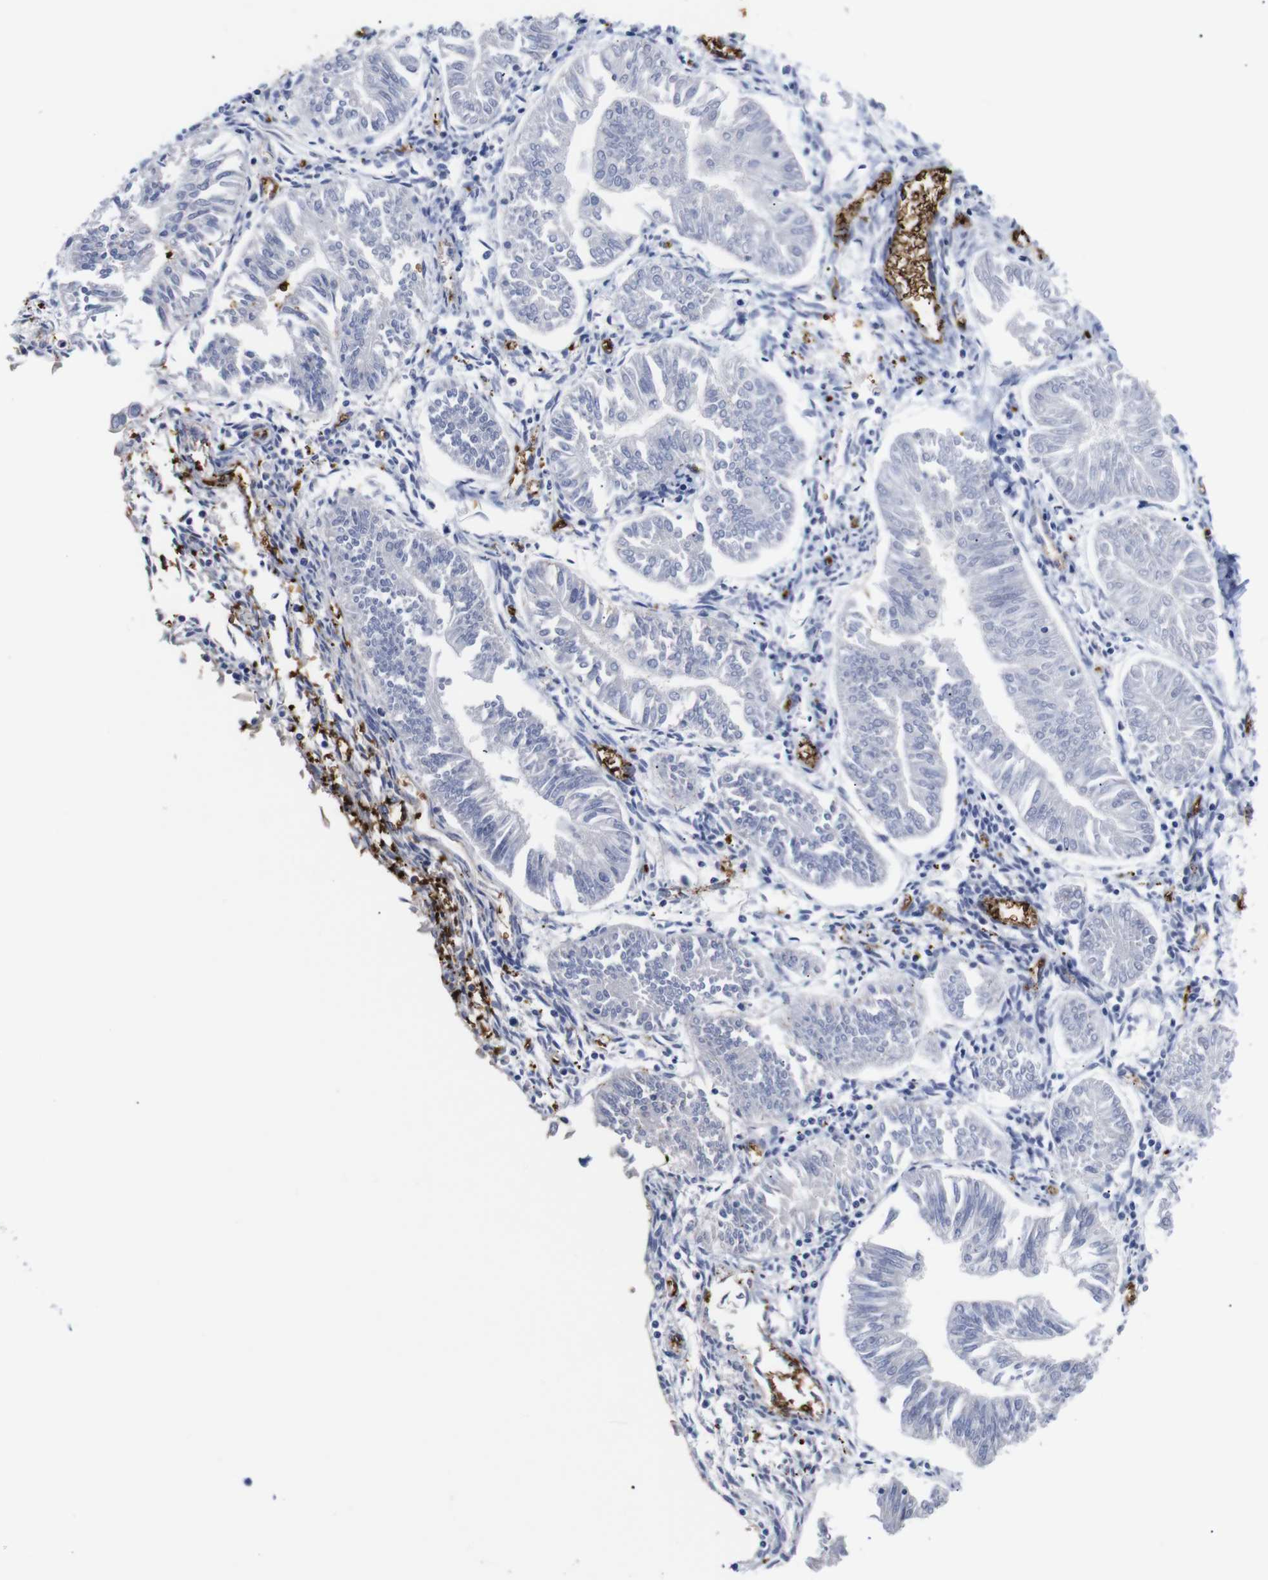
{"staining": {"intensity": "negative", "quantity": "none", "location": "none"}, "tissue": "endometrial cancer", "cell_type": "Tumor cells", "image_type": "cancer", "snomed": [{"axis": "morphology", "description": "Adenocarcinoma, NOS"}, {"axis": "topography", "description": "Endometrium"}], "caption": "This is an IHC image of endometrial cancer (adenocarcinoma). There is no positivity in tumor cells.", "gene": "S1PR2", "patient": {"sex": "female", "age": 53}}